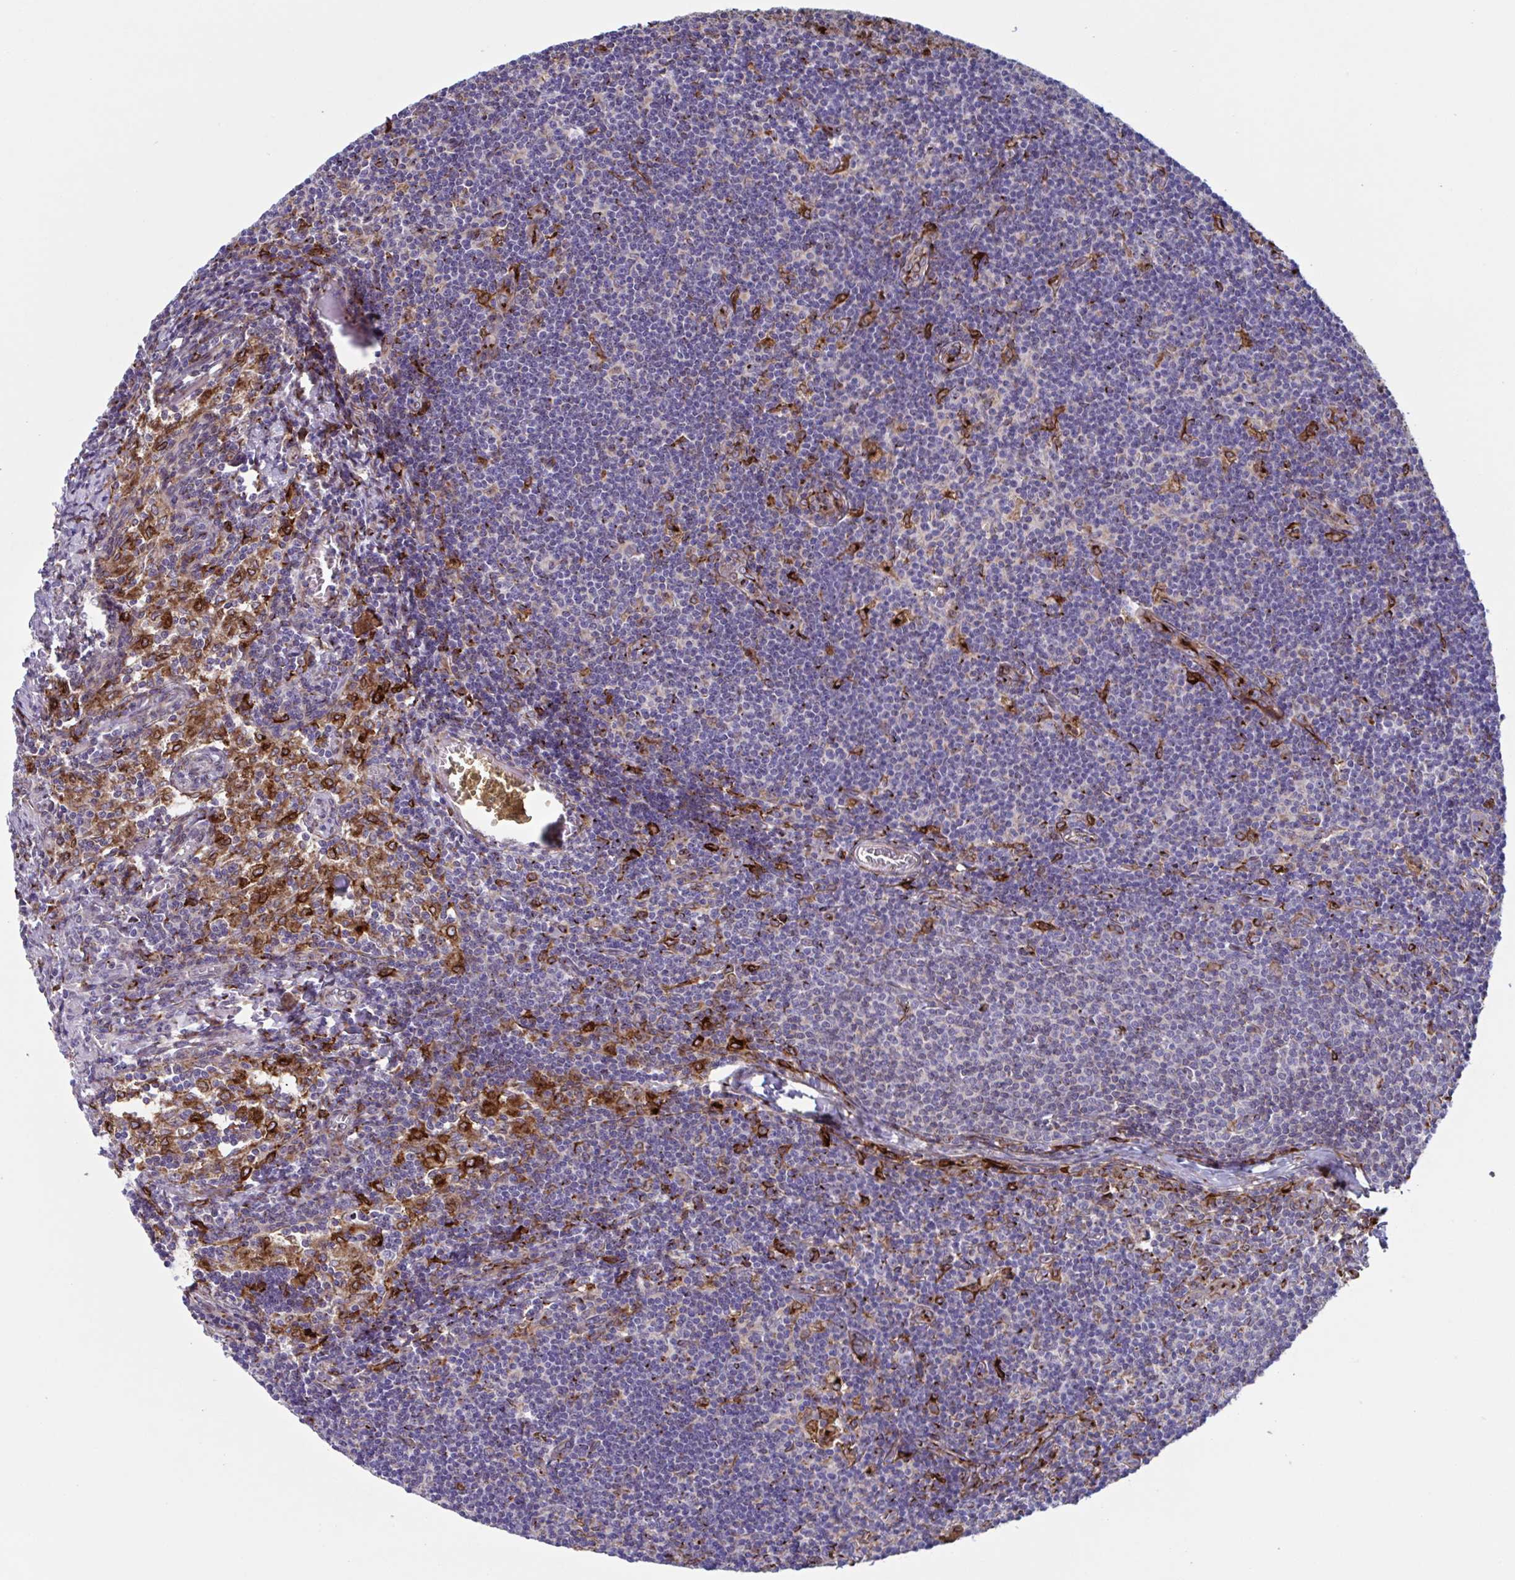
{"staining": {"intensity": "strong", "quantity": "<25%", "location": "cytoplasmic/membranous"}, "tissue": "lymph node", "cell_type": "Non-germinal center cells", "image_type": "normal", "snomed": [{"axis": "morphology", "description": "Normal tissue, NOS"}, {"axis": "topography", "description": "Lymph node"}], "caption": "Protein staining of benign lymph node demonstrates strong cytoplasmic/membranous positivity in approximately <25% of non-germinal center cells.", "gene": "RFK", "patient": {"sex": "female", "age": 31}}